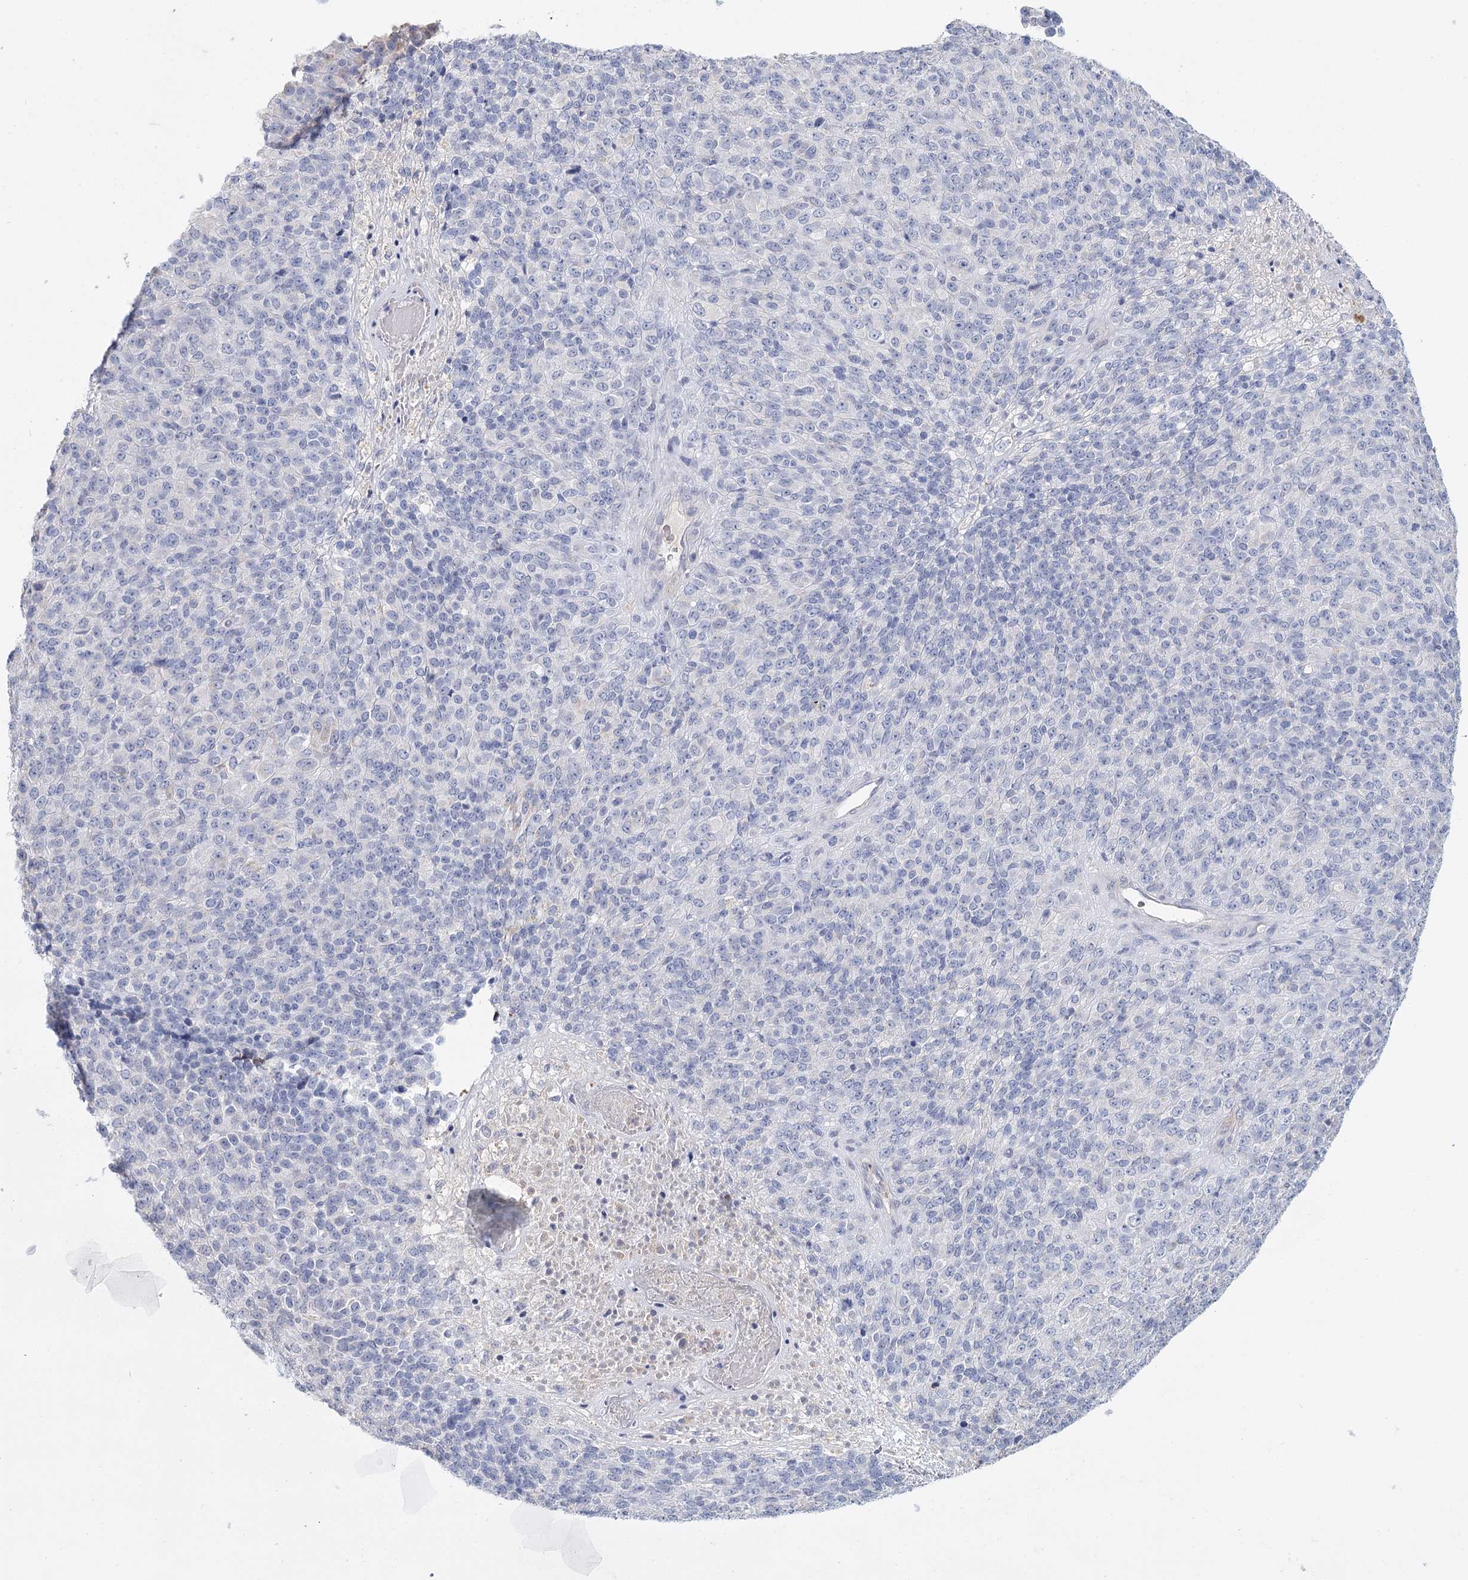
{"staining": {"intensity": "negative", "quantity": "none", "location": "none"}, "tissue": "melanoma", "cell_type": "Tumor cells", "image_type": "cancer", "snomed": [{"axis": "morphology", "description": "Malignant melanoma, Metastatic site"}, {"axis": "topography", "description": "Brain"}], "caption": "Tumor cells show no significant positivity in malignant melanoma (metastatic site).", "gene": "ARHGAP44", "patient": {"sex": "female", "age": 56}}